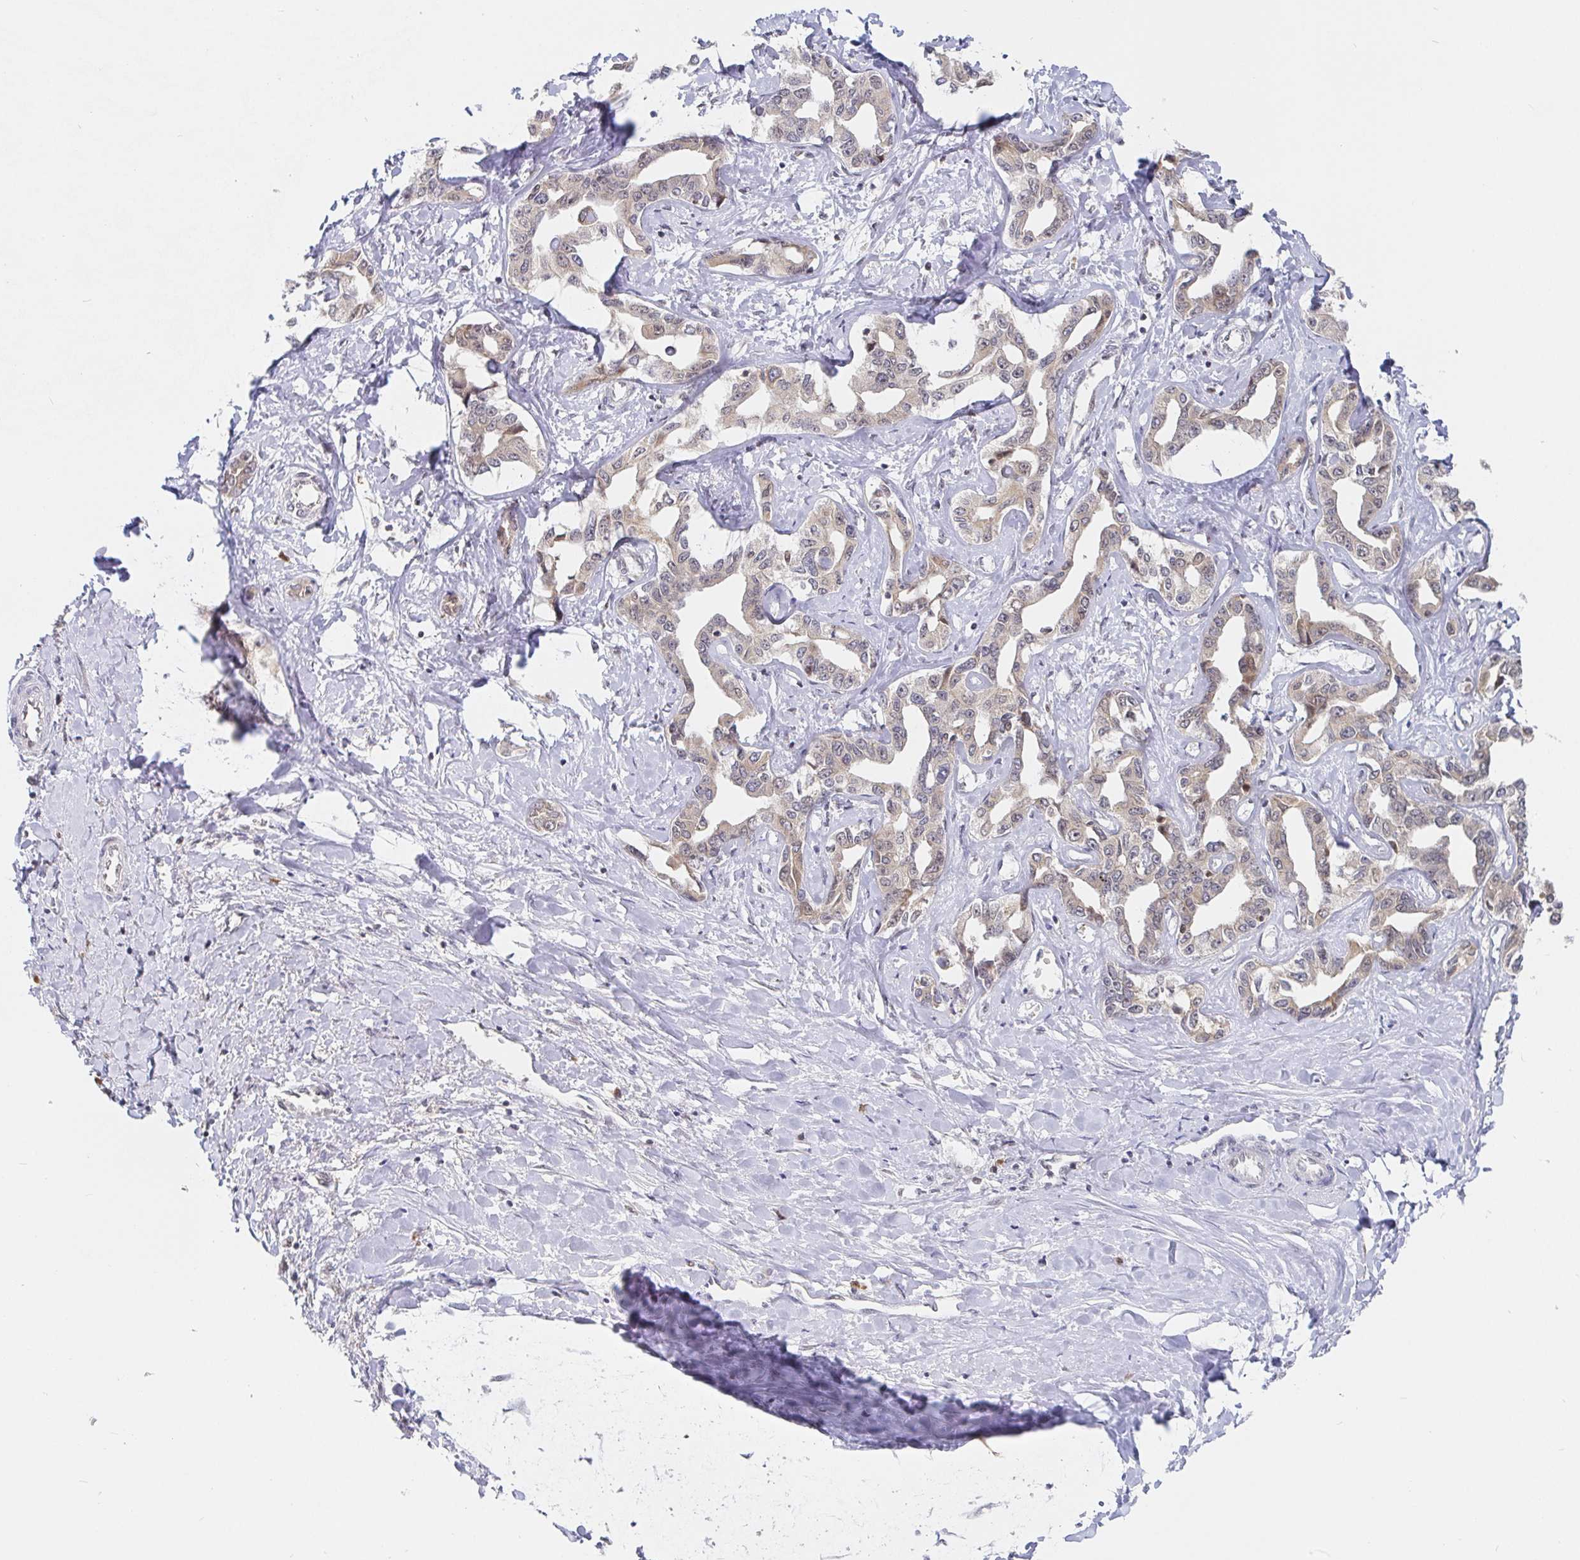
{"staining": {"intensity": "weak", "quantity": "<25%", "location": "cytoplasmic/membranous"}, "tissue": "liver cancer", "cell_type": "Tumor cells", "image_type": "cancer", "snomed": [{"axis": "morphology", "description": "Cholangiocarcinoma"}, {"axis": "topography", "description": "Liver"}], "caption": "Immunohistochemistry (IHC) histopathology image of liver cancer (cholangiocarcinoma) stained for a protein (brown), which exhibits no positivity in tumor cells.", "gene": "ALG1", "patient": {"sex": "male", "age": 59}}